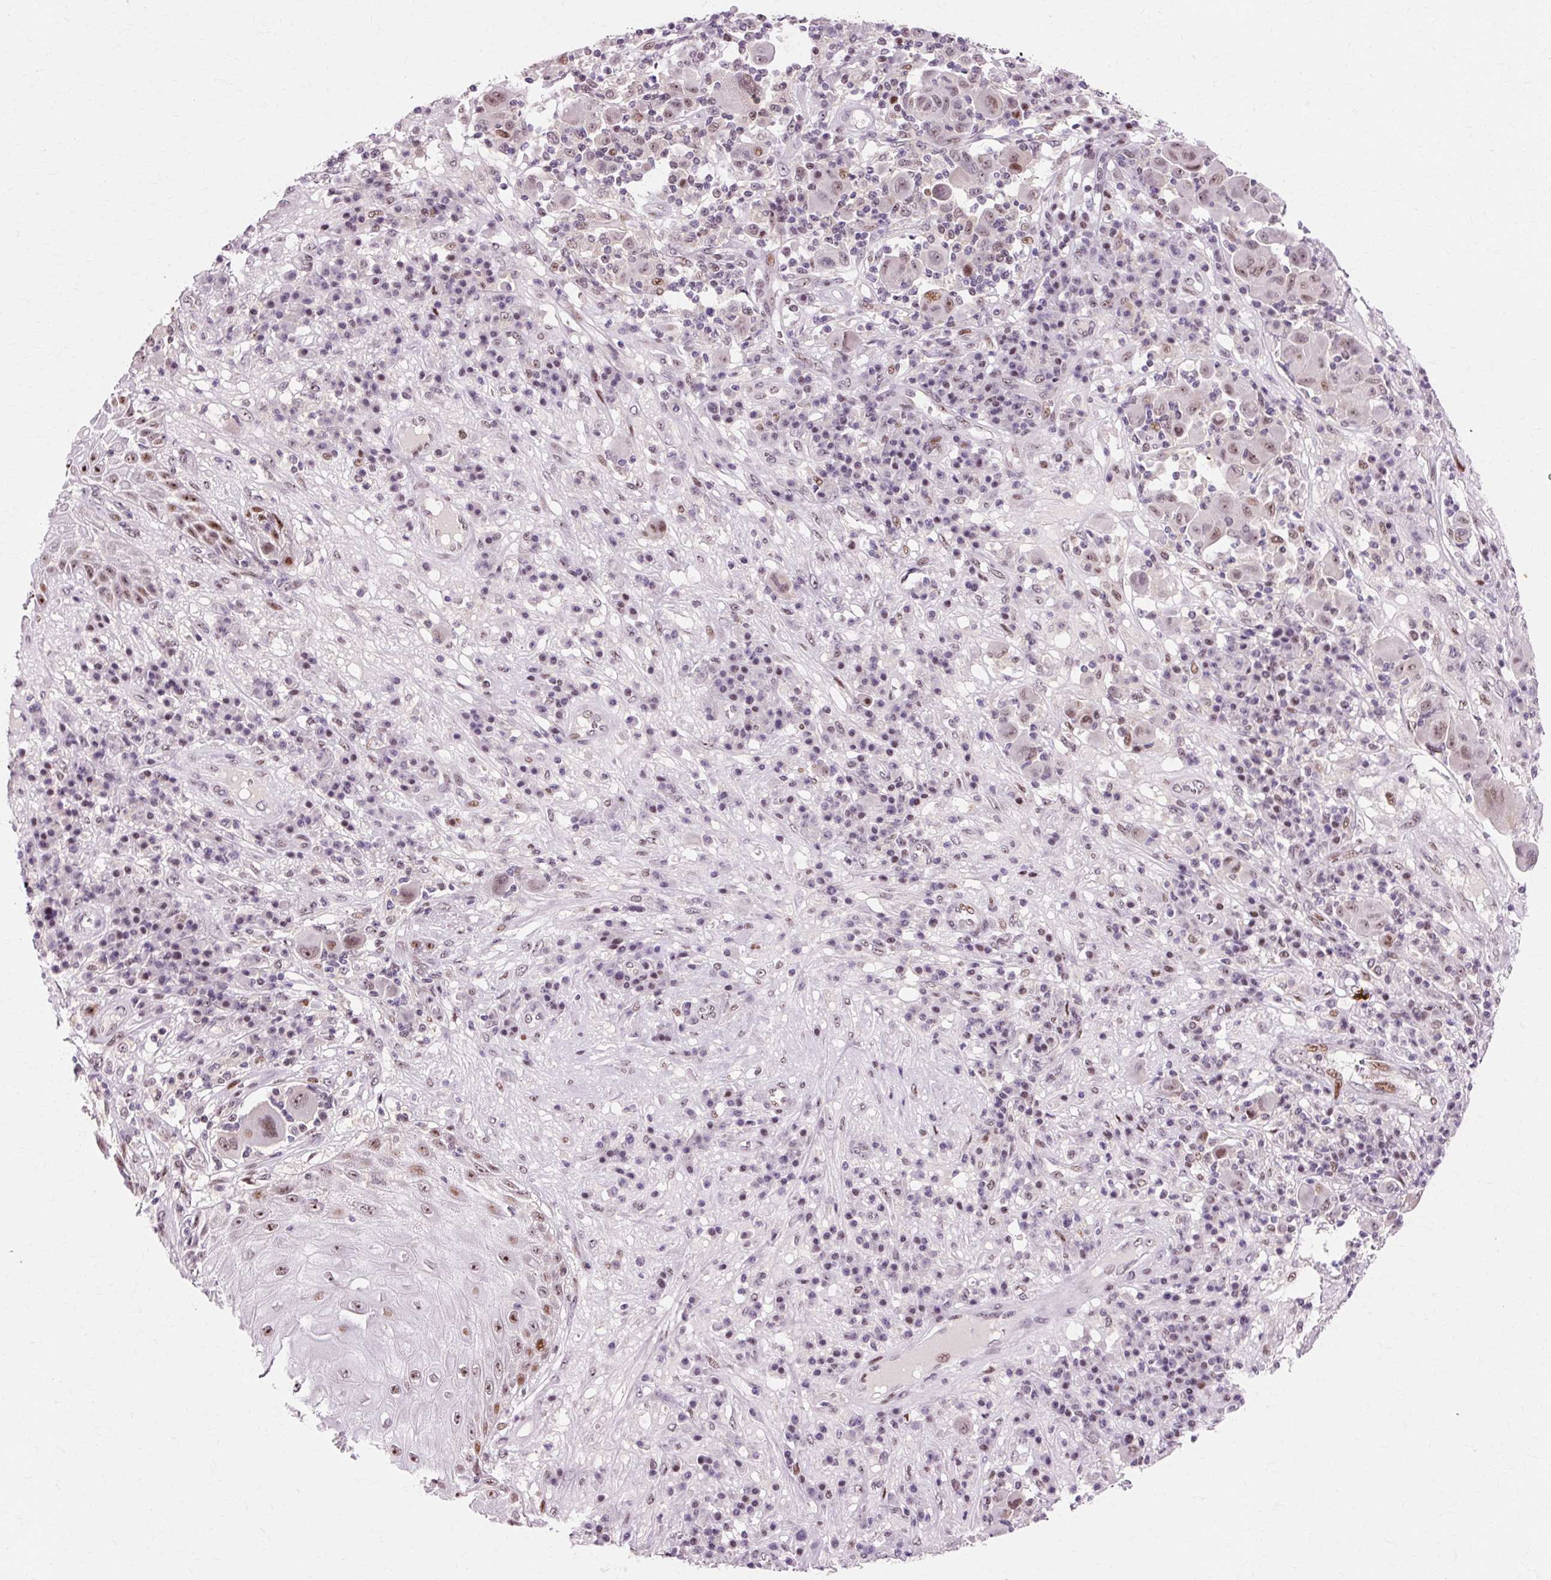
{"staining": {"intensity": "moderate", "quantity": "25%-75%", "location": "nuclear"}, "tissue": "melanoma", "cell_type": "Tumor cells", "image_type": "cancer", "snomed": [{"axis": "morphology", "description": "Malignant melanoma, NOS"}, {"axis": "topography", "description": "Skin"}], "caption": "Human malignant melanoma stained for a protein (brown) displays moderate nuclear positive expression in approximately 25%-75% of tumor cells.", "gene": "MACROD2", "patient": {"sex": "male", "age": 53}}